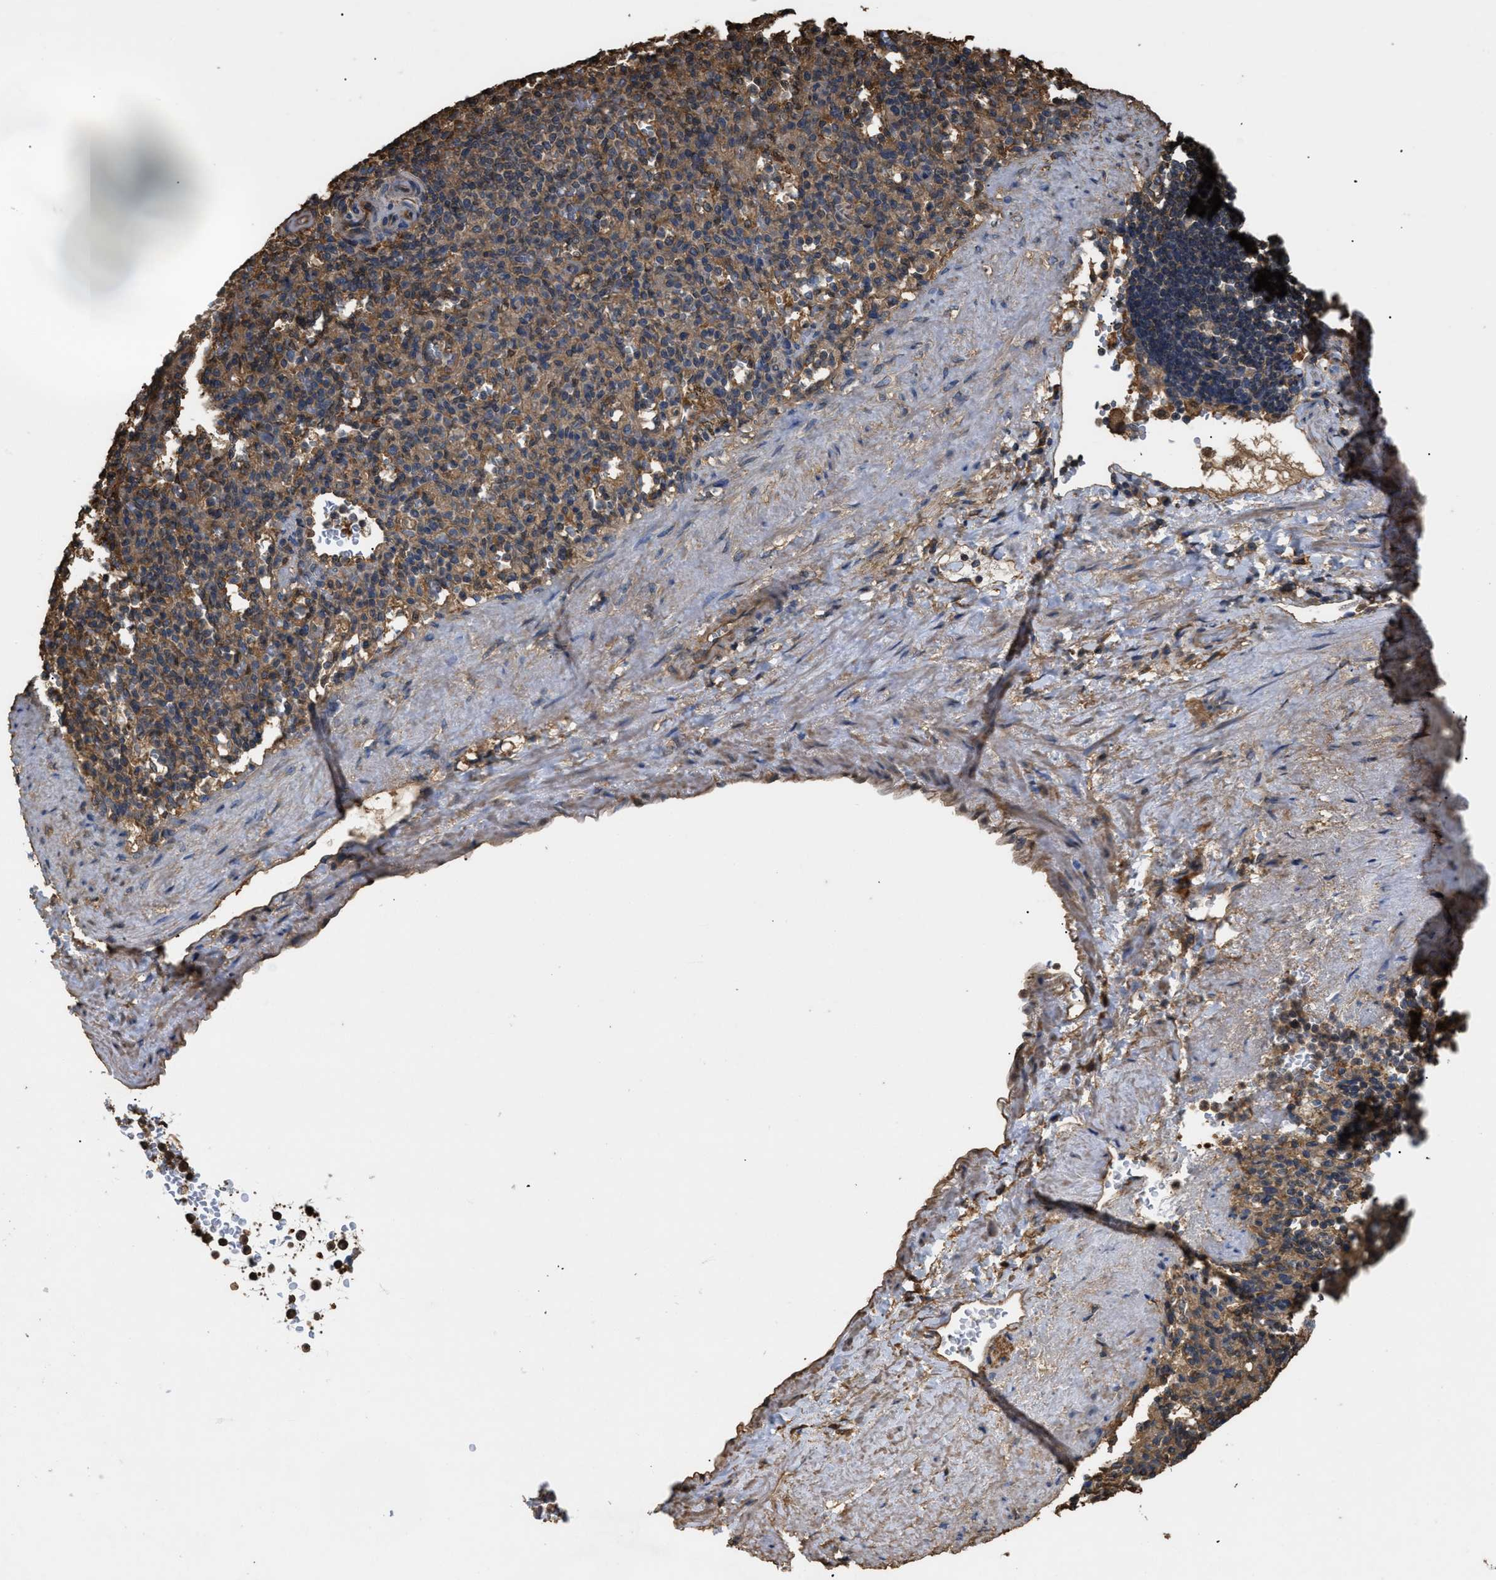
{"staining": {"intensity": "moderate", "quantity": ">75%", "location": "cytoplasmic/membranous"}, "tissue": "spleen", "cell_type": "Cells in red pulp", "image_type": "normal", "snomed": [{"axis": "morphology", "description": "Normal tissue, NOS"}, {"axis": "topography", "description": "Spleen"}], "caption": "Protein expression analysis of benign spleen displays moderate cytoplasmic/membranous positivity in about >75% of cells in red pulp.", "gene": "CALM1", "patient": {"sex": "female", "age": 74}}